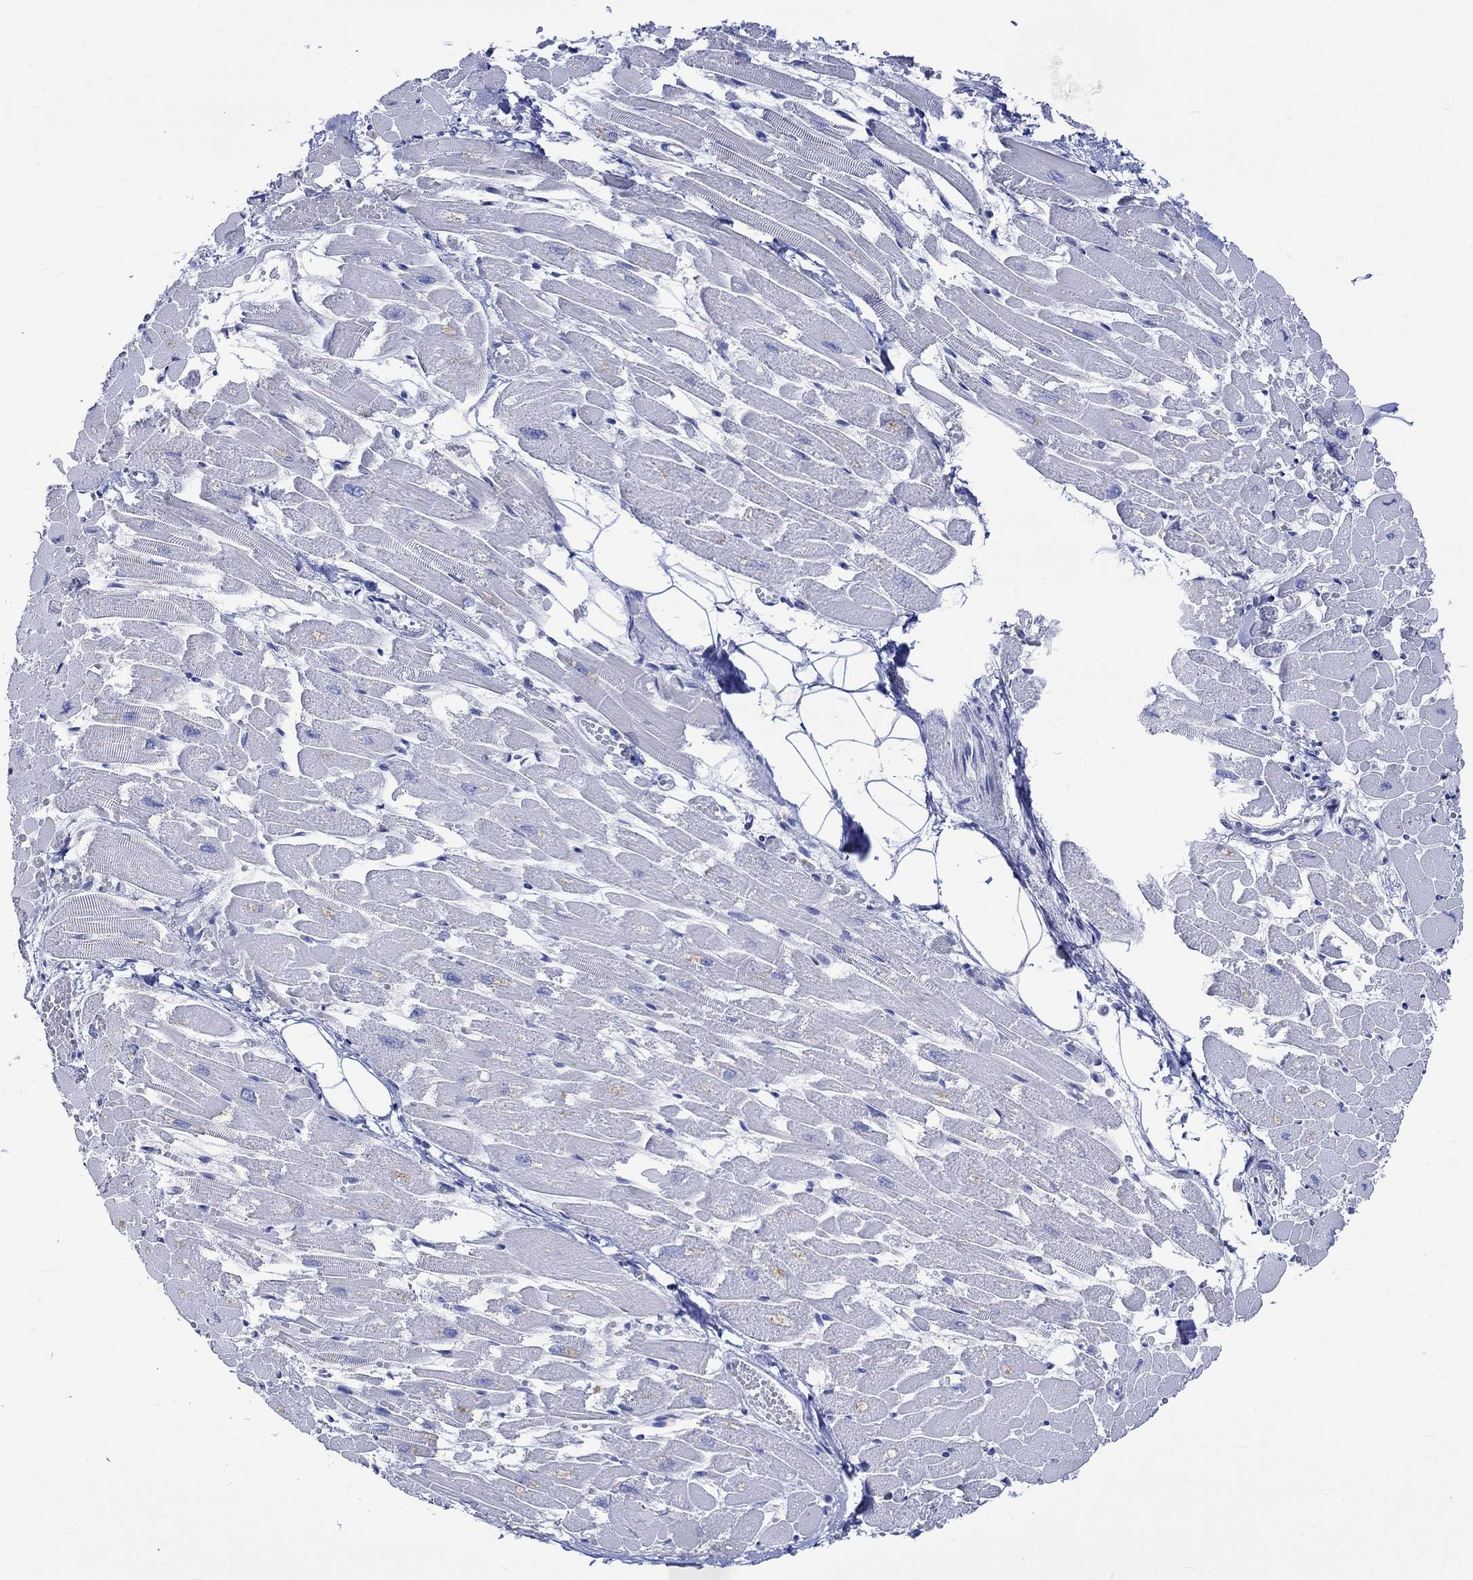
{"staining": {"intensity": "negative", "quantity": "none", "location": "none"}, "tissue": "heart muscle", "cell_type": "Cardiomyocytes", "image_type": "normal", "snomed": [{"axis": "morphology", "description": "Normal tissue, NOS"}, {"axis": "topography", "description": "Heart"}], "caption": "Cardiomyocytes show no significant staining in benign heart muscle.", "gene": "HARBI1", "patient": {"sex": "female", "age": 52}}